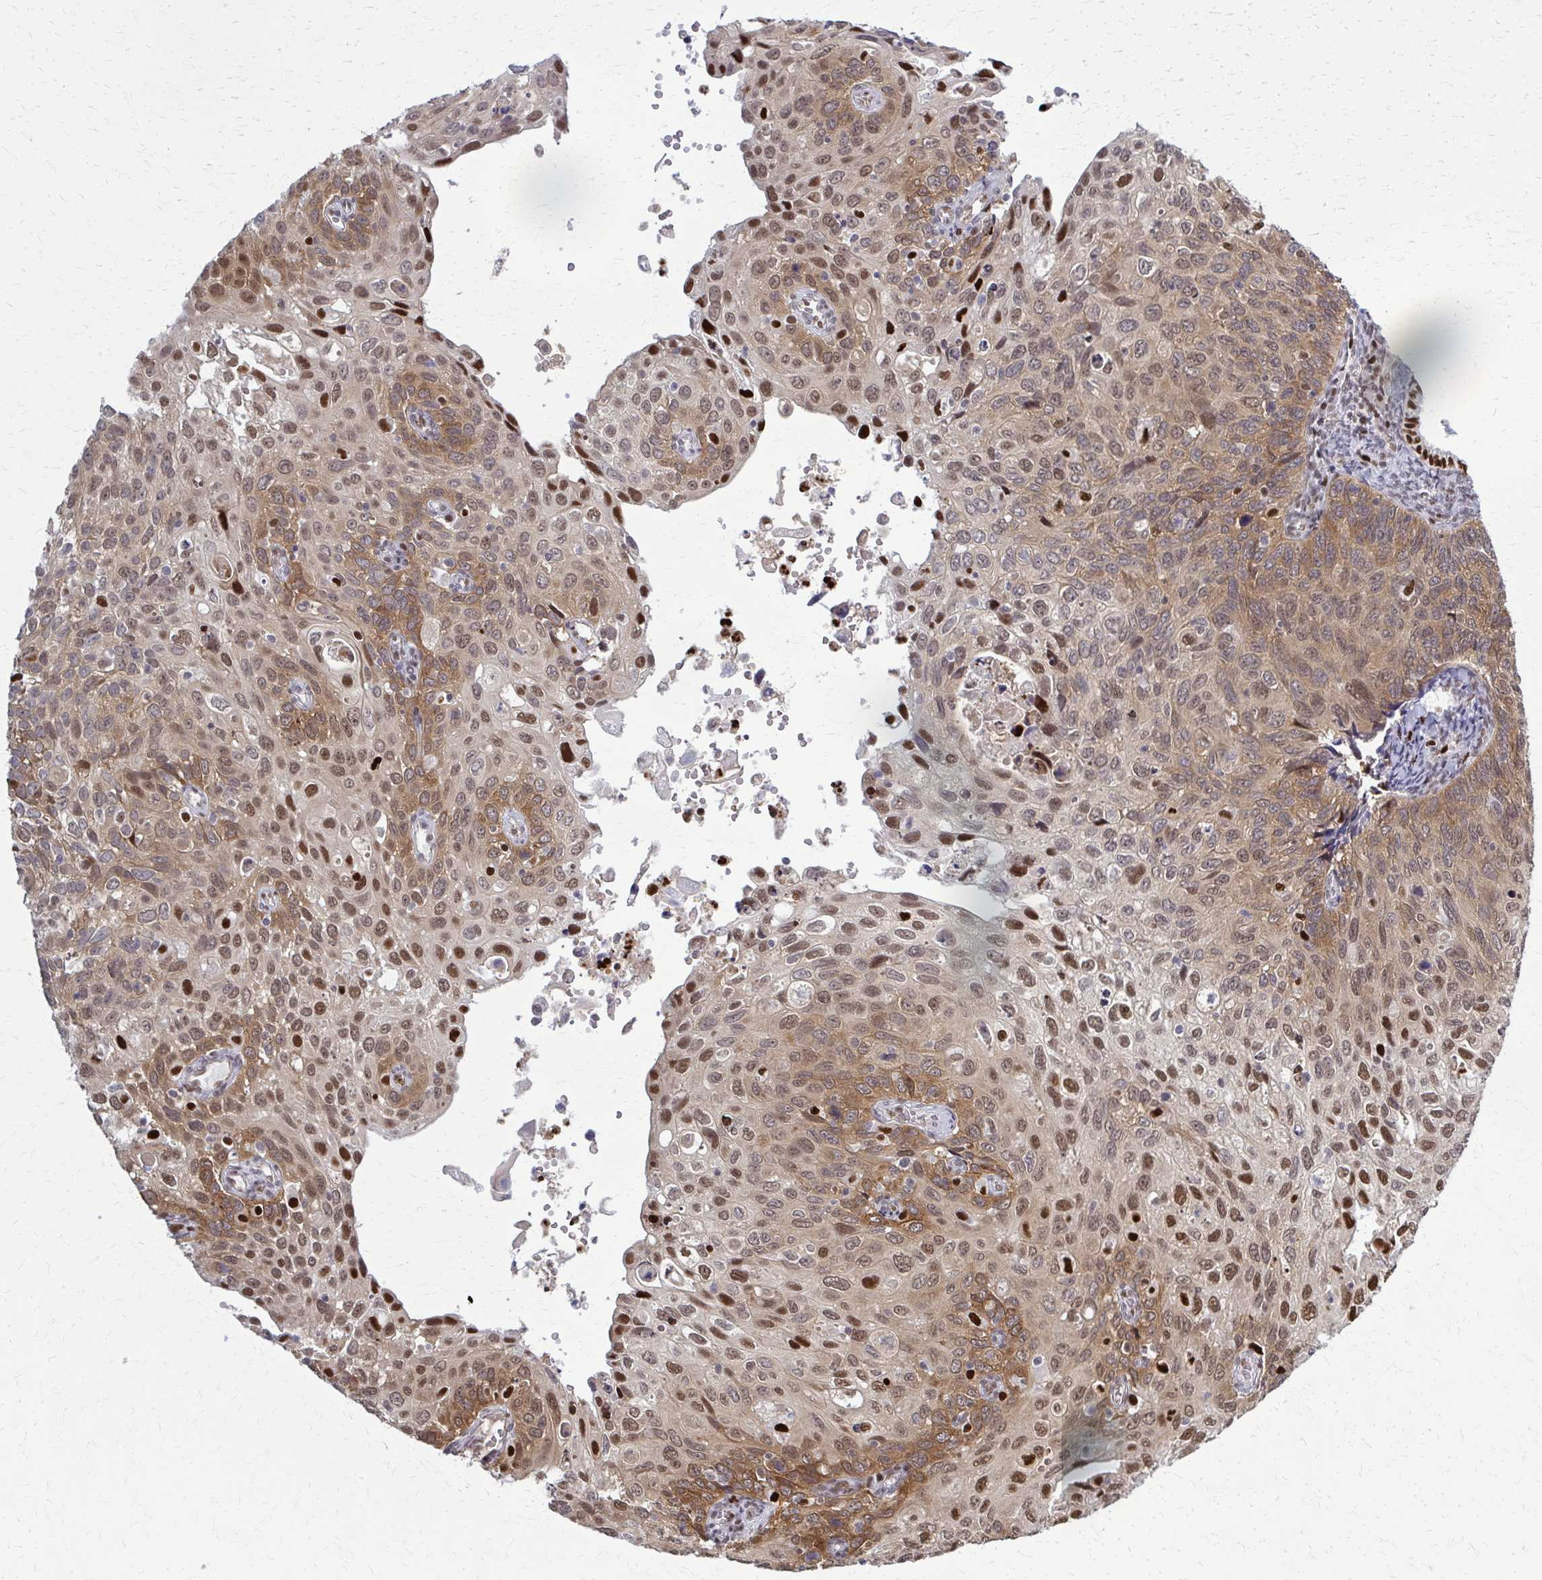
{"staining": {"intensity": "moderate", "quantity": ">75%", "location": "cytoplasmic/membranous,nuclear"}, "tissue": "cervical cancer", "cell_type": "Tumor cells", "image_type": "cancer", "snomed": [{"axis": "morphology", "description": "Squamous cell carcinoma, NOS"}, {"axis": "topography", "description": "Cervix"}], "caption": "An immunohistochemistry (IHC) histopathology image of neoplastic tissue is shown. Protein staining in brown labels moderate cytoplasmic/membranous and nuclear positivity in cervical cancer within tumor cells.", "gene": "ZNF559", "patient": {"sex": "female", "age": 70}}